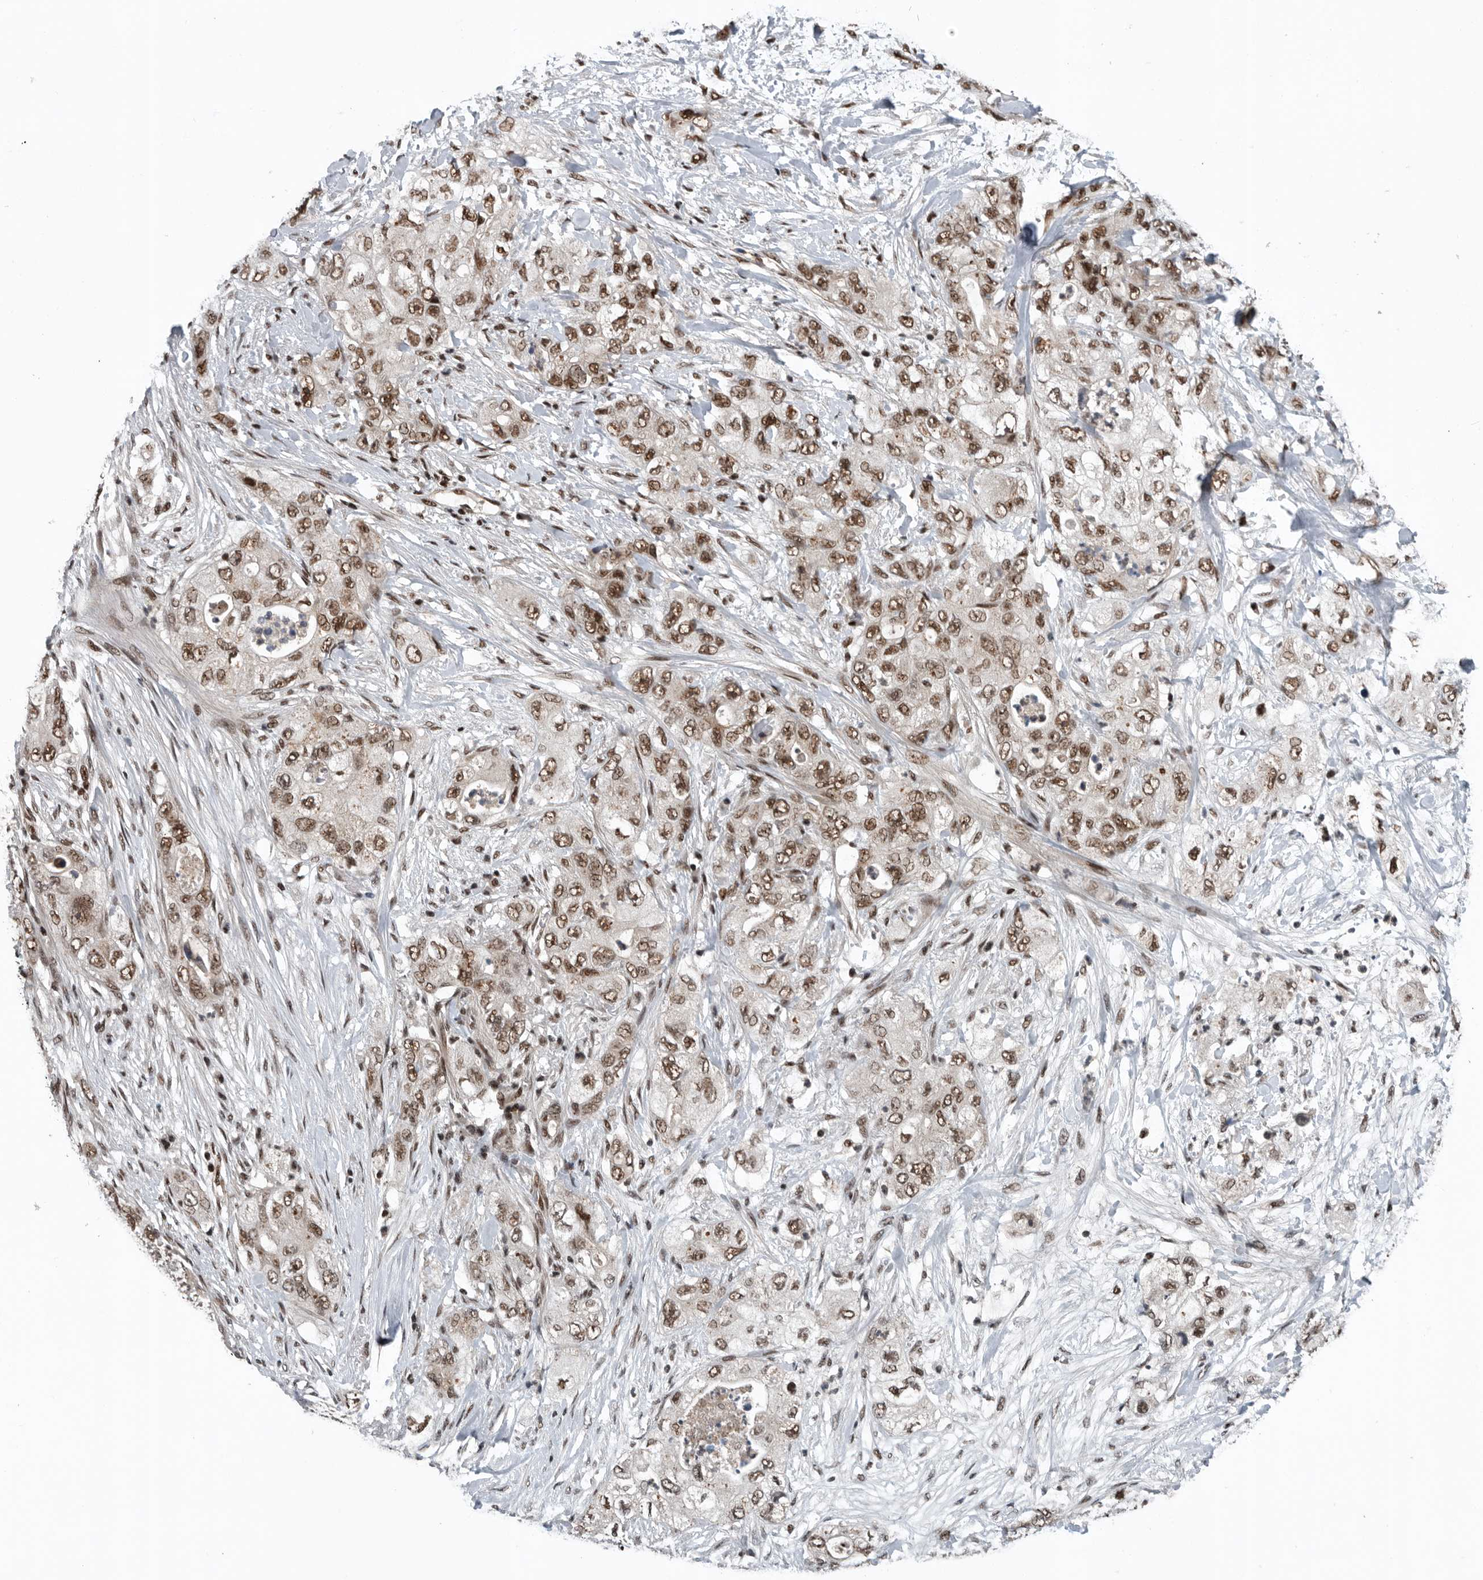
{"staining": {"intensity": "moderate", "quantity": ">75%", "location": "nuclear"}, "tissue": "pancreatic cancer", "cell_type": "Tumor cells", "image_type": "cancer", "snomed": [{"axis": "morphology", "description": "Adenocarcinoma, NOS"}, {"axis": "topography", "description": "Pancreas"}], "caption": "Human pancreatic cancer (adenocarcinoma) stained with a brown dye shows moderate nuclear positive positivity in about >75% of tumor cells.", "gene": "SENP7", "patient": {"sex": "female", "age": 73}}